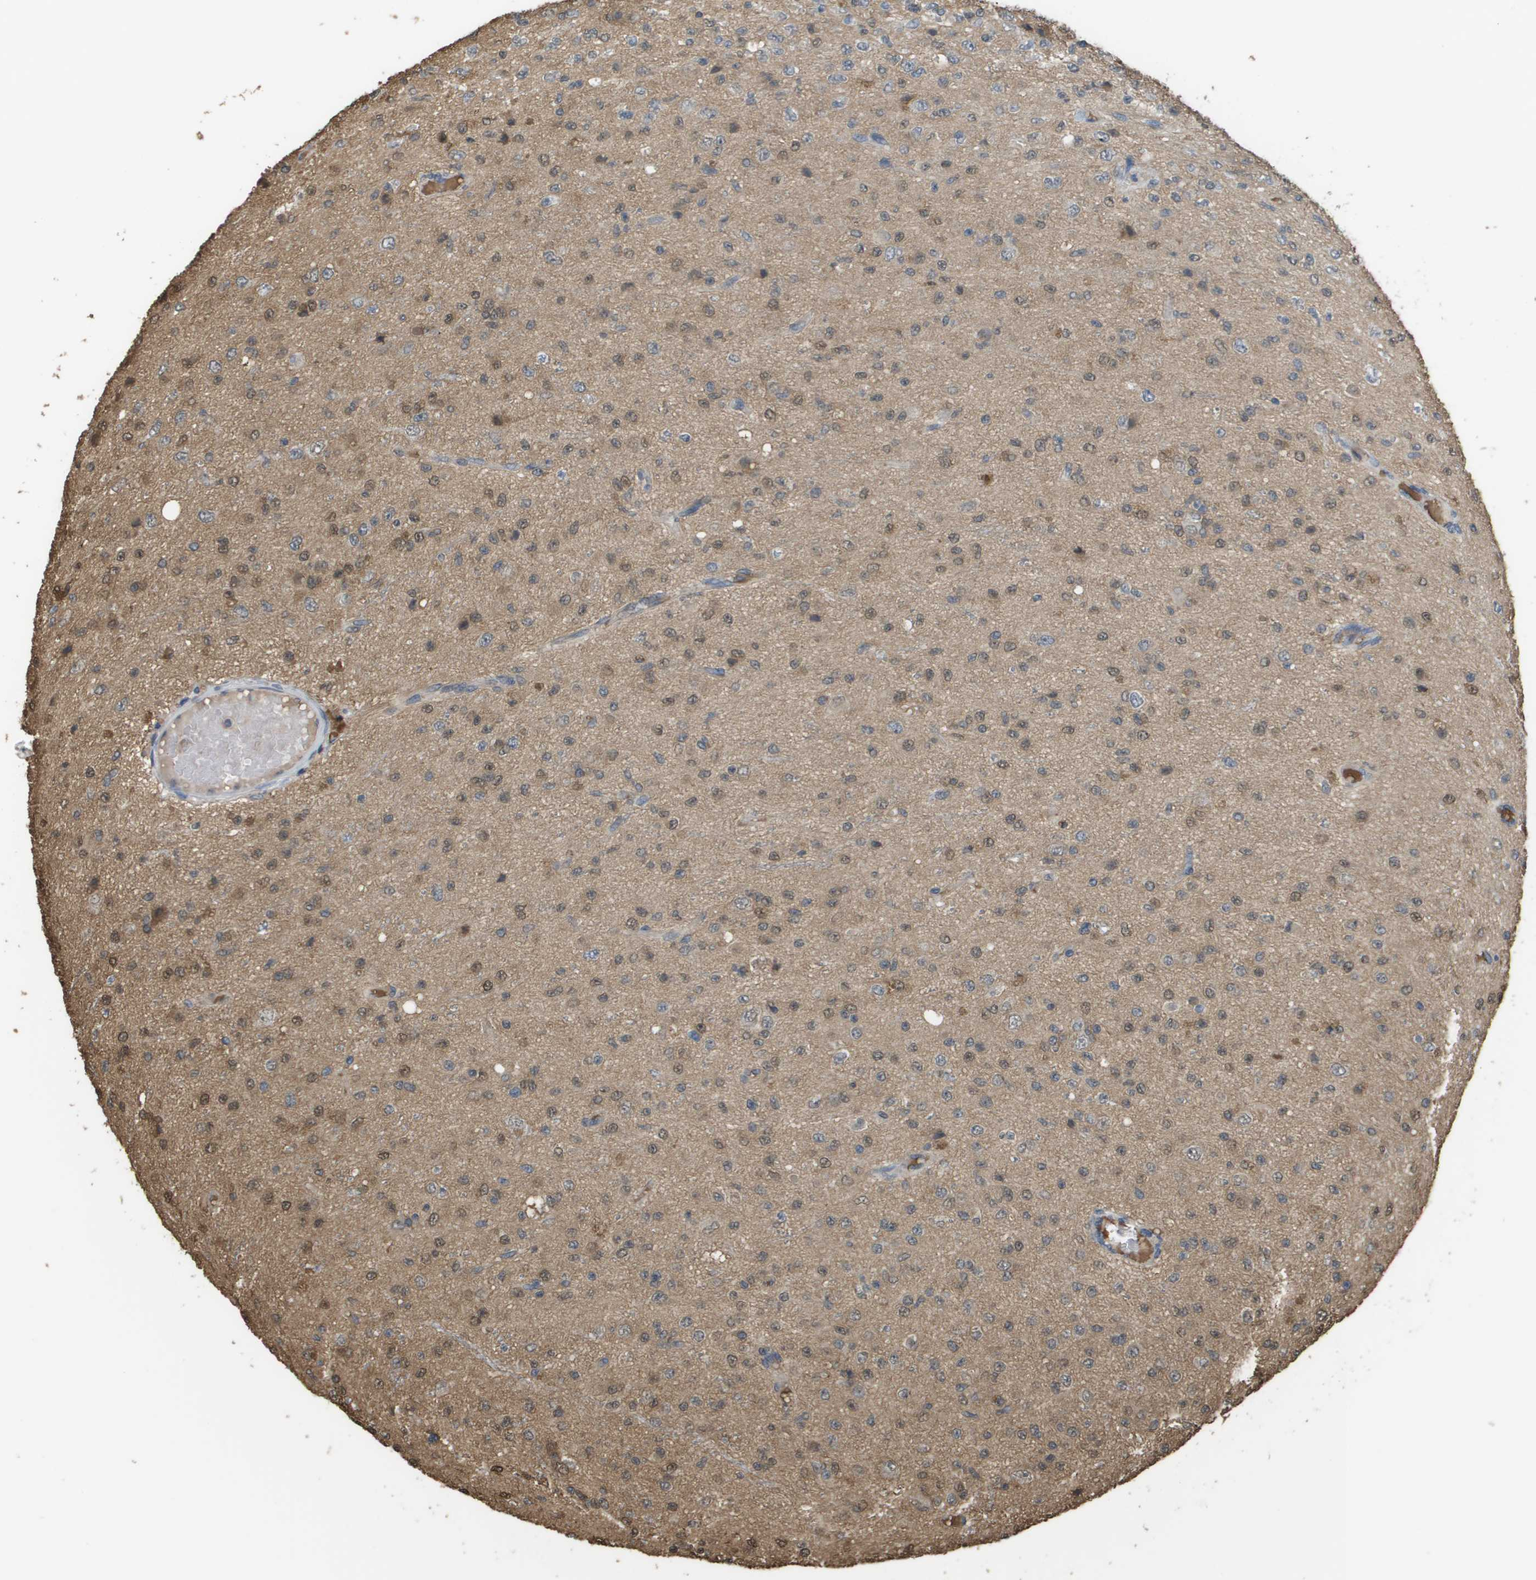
{"staining": {"intensity": "weak", "quantity": "<25%", "location": "nuclear"}, "tissue": "glioma", "cell_type": "Tumor cells", "image_type": "cancer", "snomed": [{"axis": "morphology", "description": "Glioma, malignant, High grade"}, {"axis": "topography", "description": "pancreas cauda"}], "caption": "This is a histopathology image of immunohistochemistry (IHC) staining of malignant high-grade glioma, which shows no staining in tumor cells.", "gene": "NDRG2", "patient": {"sex": "male", "age": 60}}